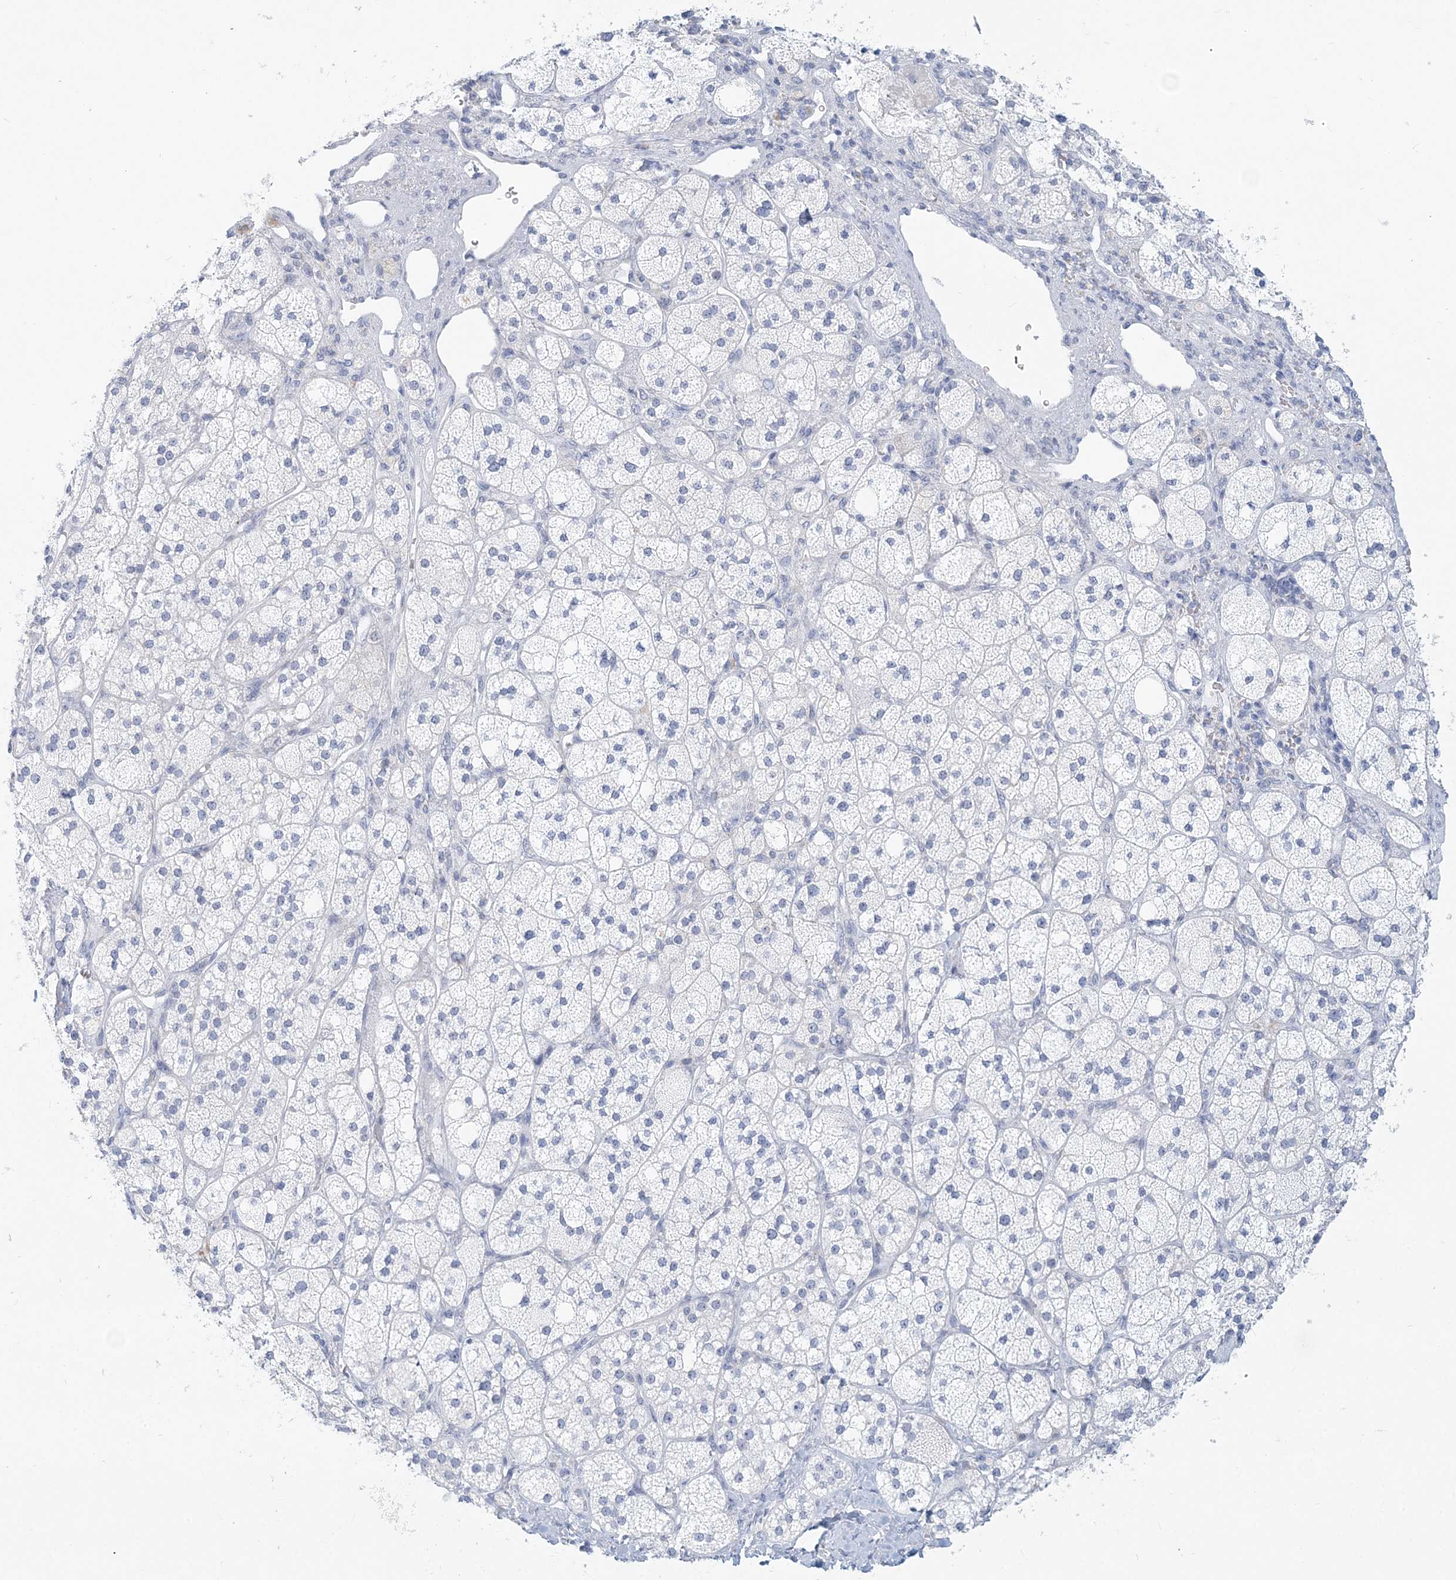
{"staining": {"intensity": "negative", "quantity": "none", "location": "none"}, "tissue": "adrenal gland", "cell_type": "Glandular cells", "image_type": "normal", "snomed": [{"axis": "morphology", "description": "Normal tissue, NOS"}, {"axis": "topography", "description": "Adrenal gland"}], "caption": "Micrograph shows no protein expression in glandular cells of benign adrenal gland. Brightfield microscopy of immunohistochemistry stained with DAB (brown) and hematoxylin (blue), captured at high magnification.", "gene": "CSN1S1", "patient": {"sex": "male", "age": 61}}